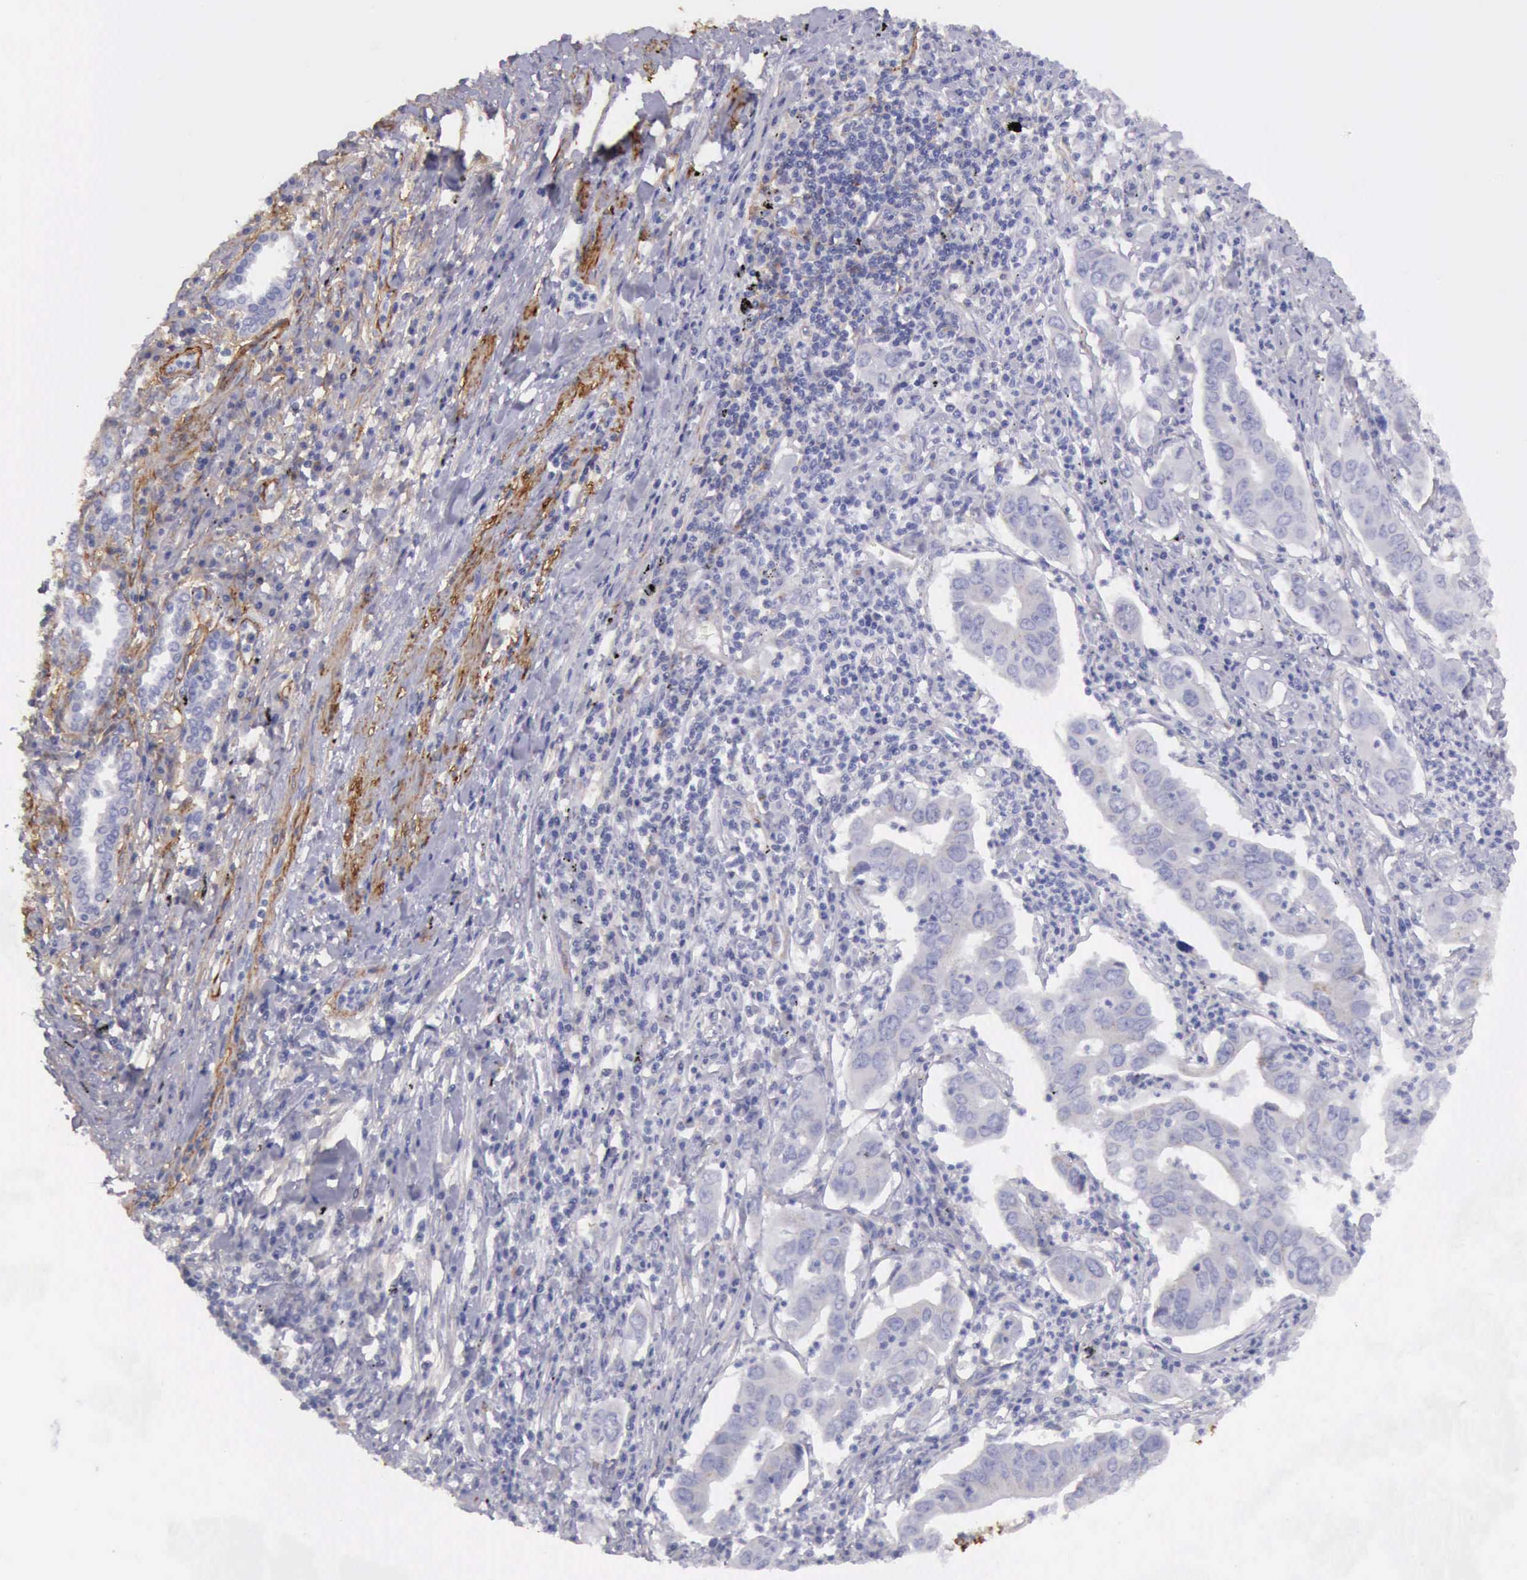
{"staining": {"intensity": "negative", "quantity": "none", "location": "none"}, "tissue": "lung cancer", "cell_type": "Tumor cells", "image_type": "cancer", "snomed": [{"axis": "morphology", "description": "Adenocarcinoma, NOS"}, {"axis": "topography", "description": "Lung"}], "caption": "The photomicrograph displays no significant expression in tumor cells of lung adenocarcinoma.", "gene": "AOC3", "patient": {"sex": "male", "age": 48}}